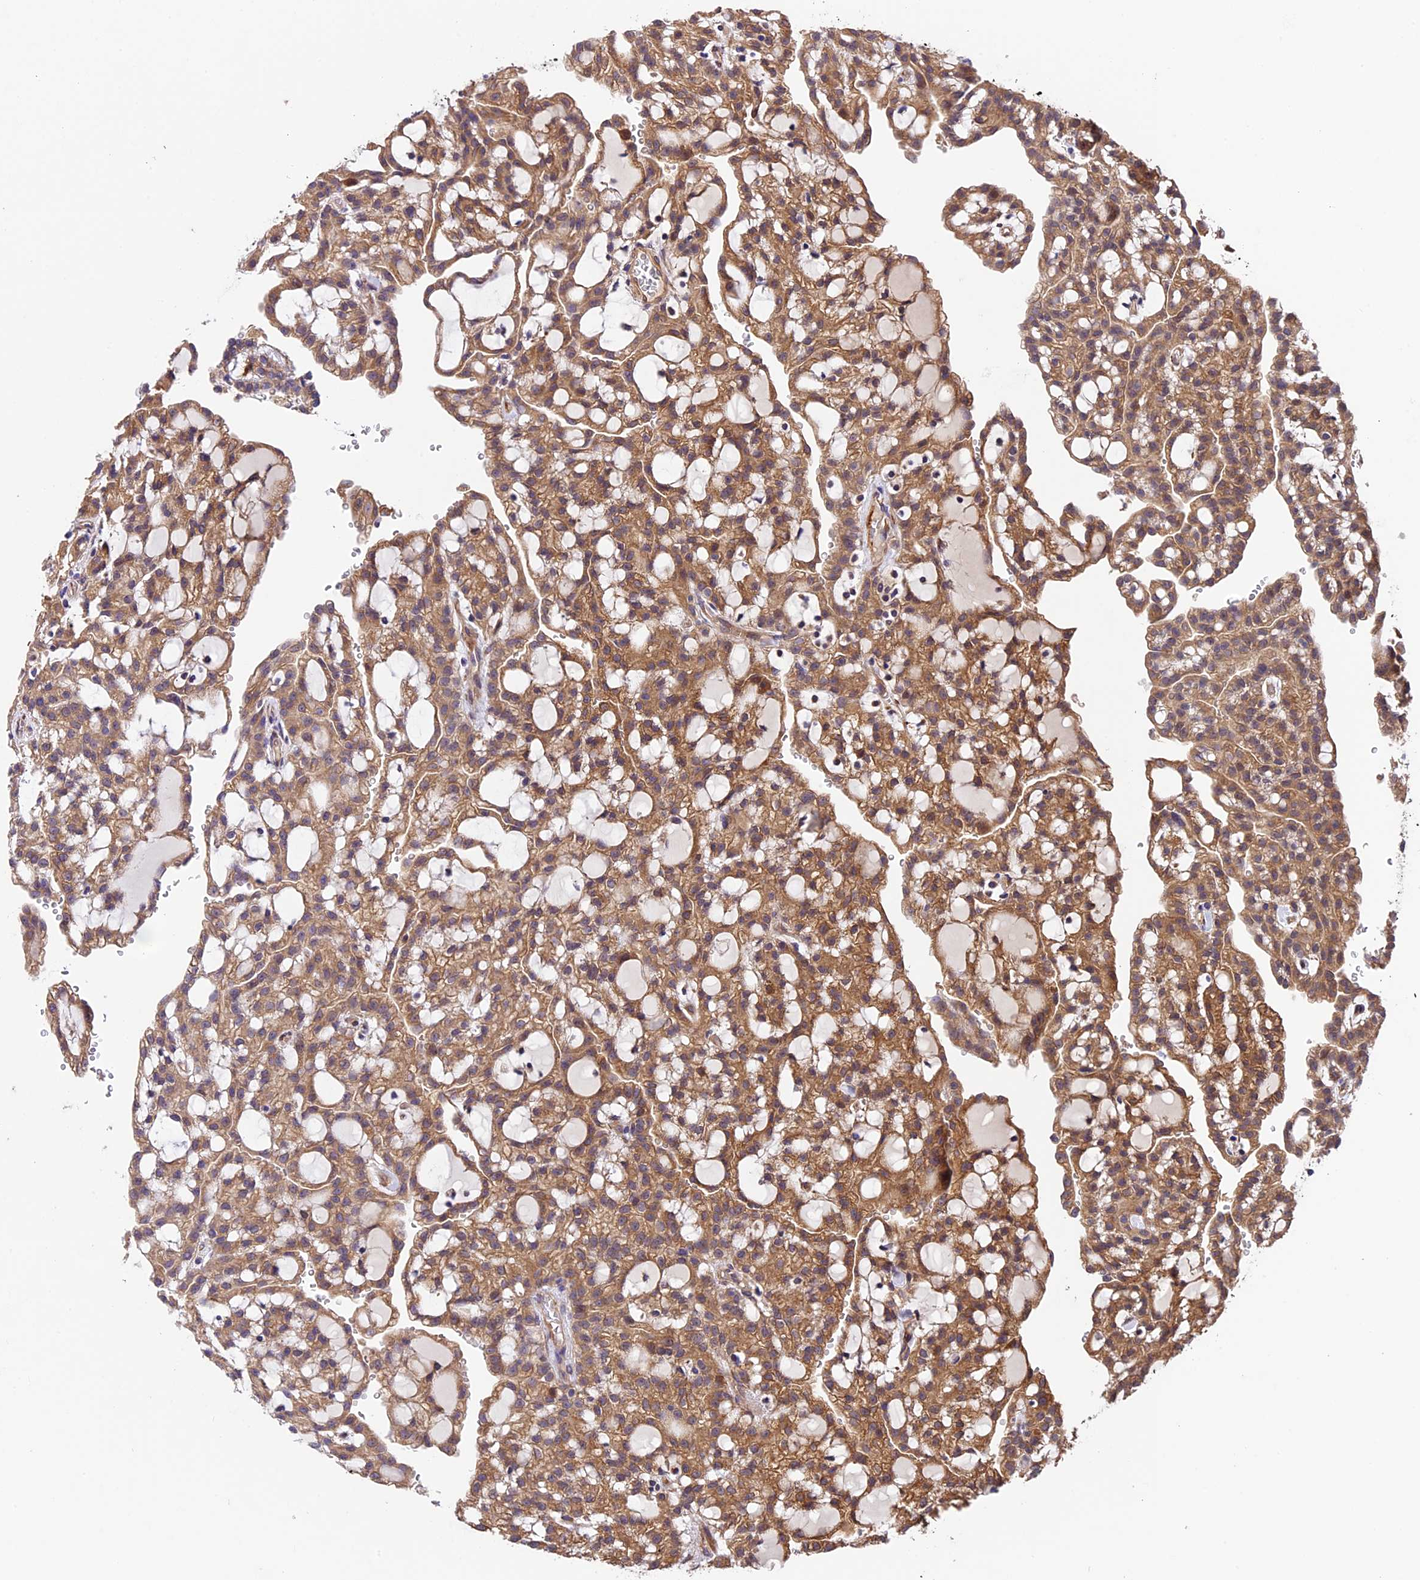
{"staining": {"intensity": "moderate", "quantity": ">75%", "location": "cytoplasmic/membranous"}, "tissue": "renal cancer", "cell_type": "Tumor cells", "image_type": "cancer", "snomed": [{"axis": "morphology", "description": "Adenocarcinoma, NOS"}, {"axis": "topography", "description": "Kidney"}], "caption": "Moderate cytoplasmic/membranous staining for a protein is present in approximately >75% of tumor cells of renal adenocarcinoma using immunohistochemistry.", "gene": "LSM7", "patient": {"sex": "male", "age": 63}}